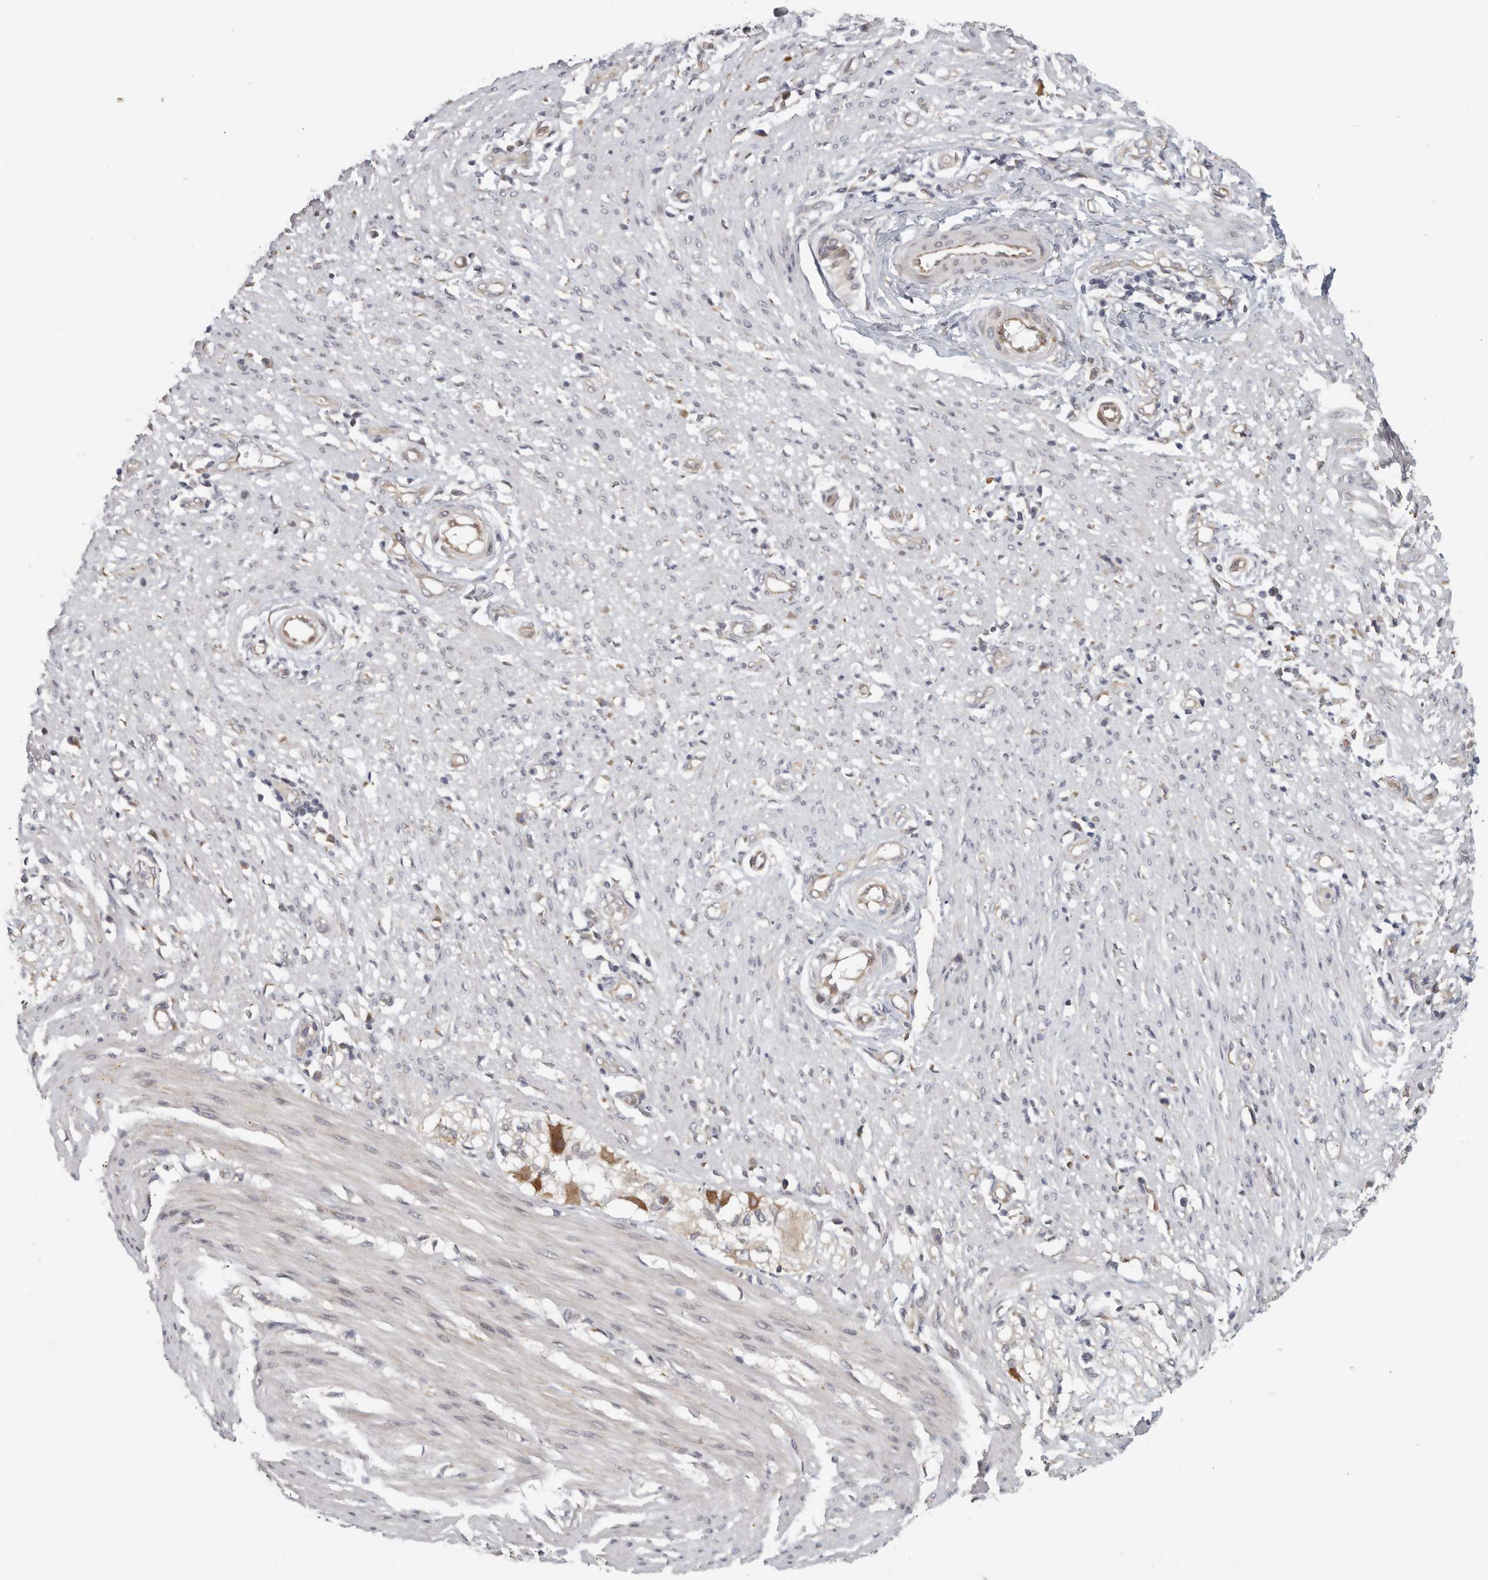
{"staining": {"intensity": "weak", "quantity": "25%-75%", "location": "cytoplasmic/membranous,nuclear"}, "tissue": "smooth muscle", "cell_type": "Smooth muscle cells", "image_type": "normal", "snomed": [{"axis": "morphology", "description": "Normal tissue, NOS"}, {"axis": "morphology", "description": "Adenocarcinoma, NOS"}, {"axis": "topography", "description": "Colon"}, {"axis": "topography", "description": "Peripheral nerve tissue"}], "caption": "Human smooth muscle stained with a protein marker displays weak staining in smooth muscle cells.", "gene": "BCAP29", "patient": {"sex": "male", "age": 14}}